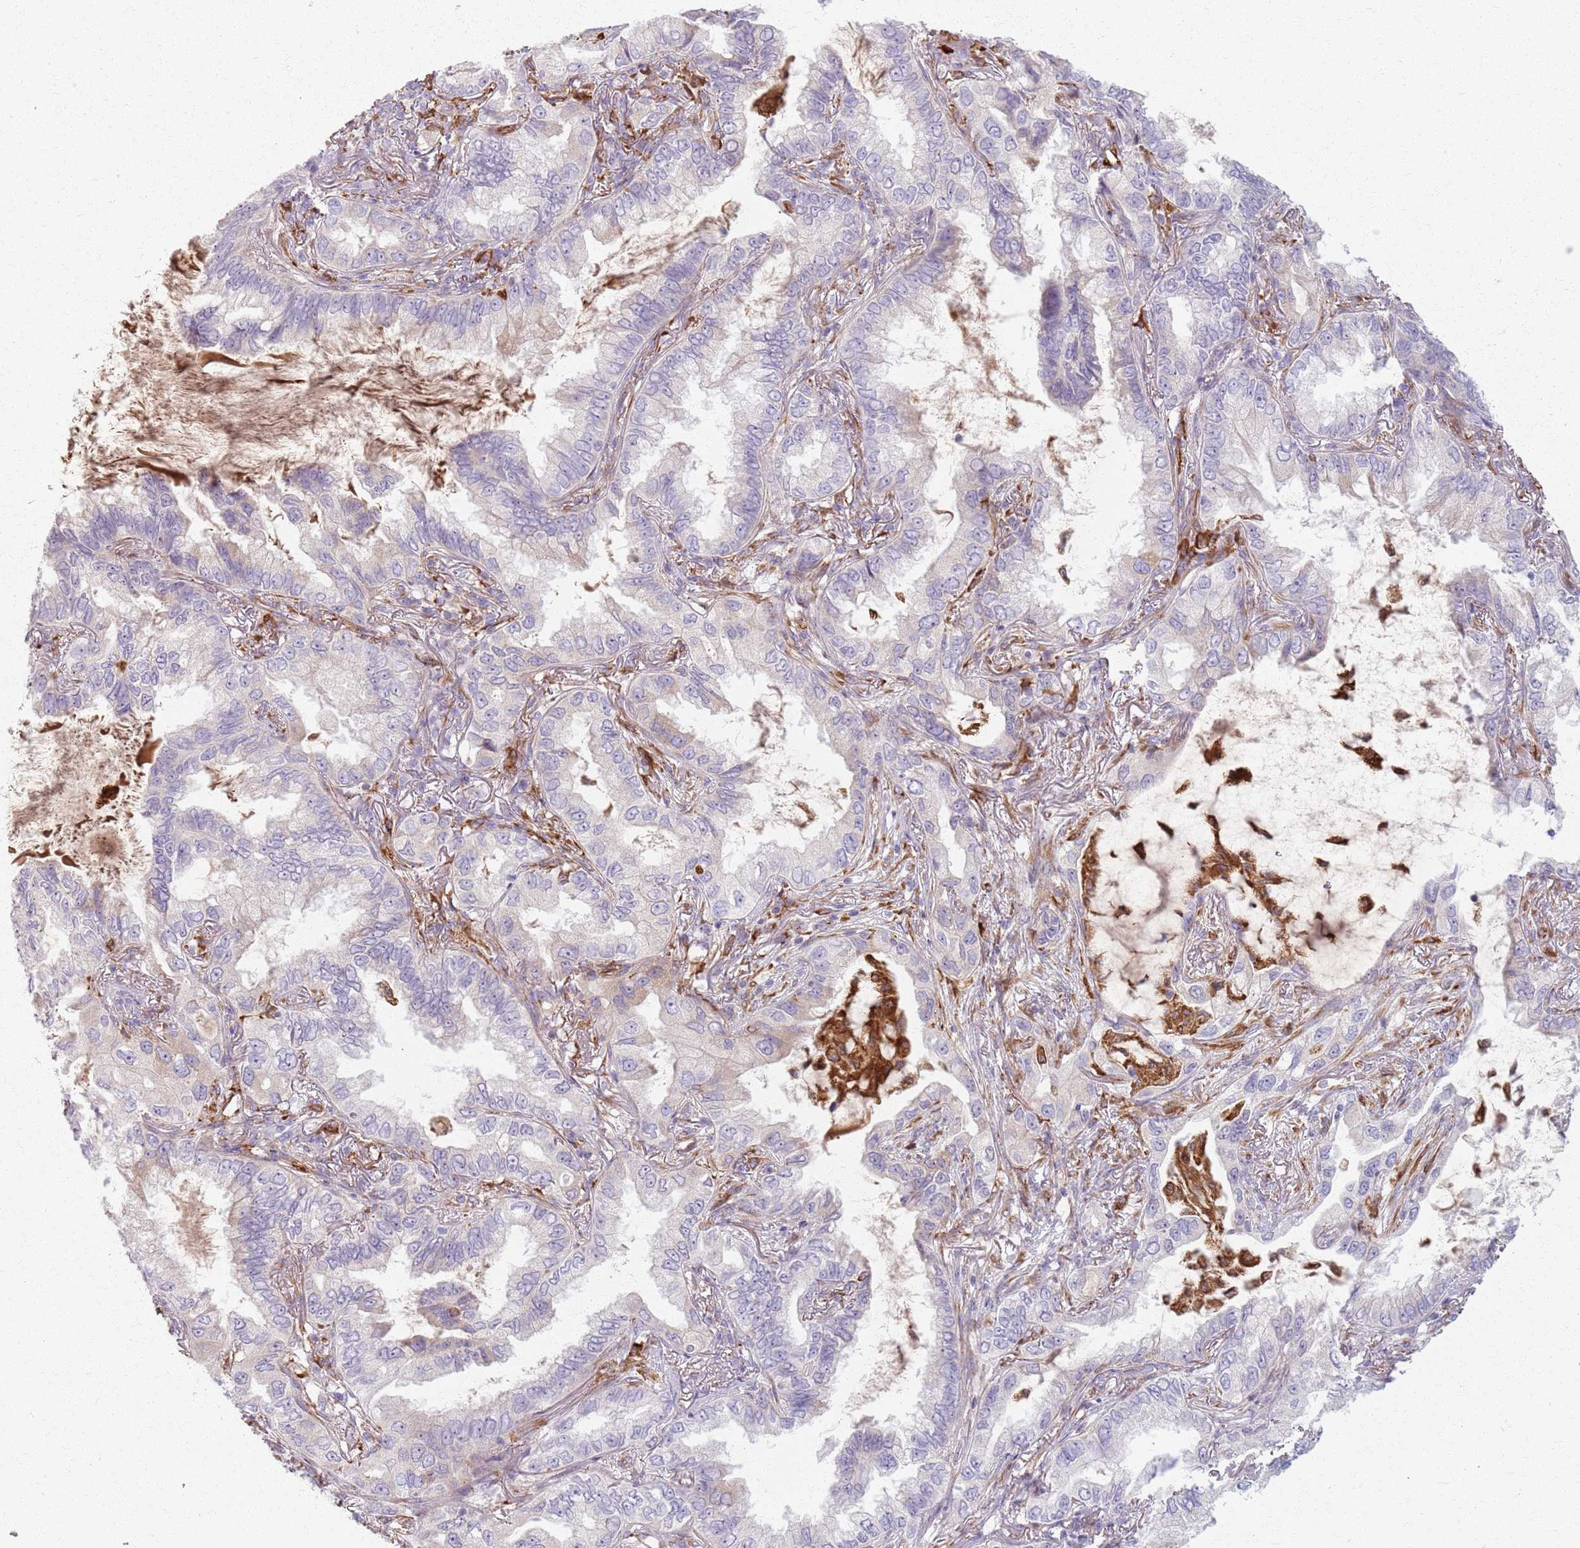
{"staining": {"intensity": "negative", "quantity": "none", "location": "none"}, "tissue": "lung cancer", "cell_type": "Tumor cells", "image_type": "cancer", "snomed": [{"axis": "morphology", "description": "Adenocarcinoma, NOS"}, {"axis": "topography", "description": "Lung"}], "caption": "Tumor cells show no significant protein staining in adenocarcinoma (lung).", "gene": "COLGALT1", "patient": {"sex": "female", "age": 69}}